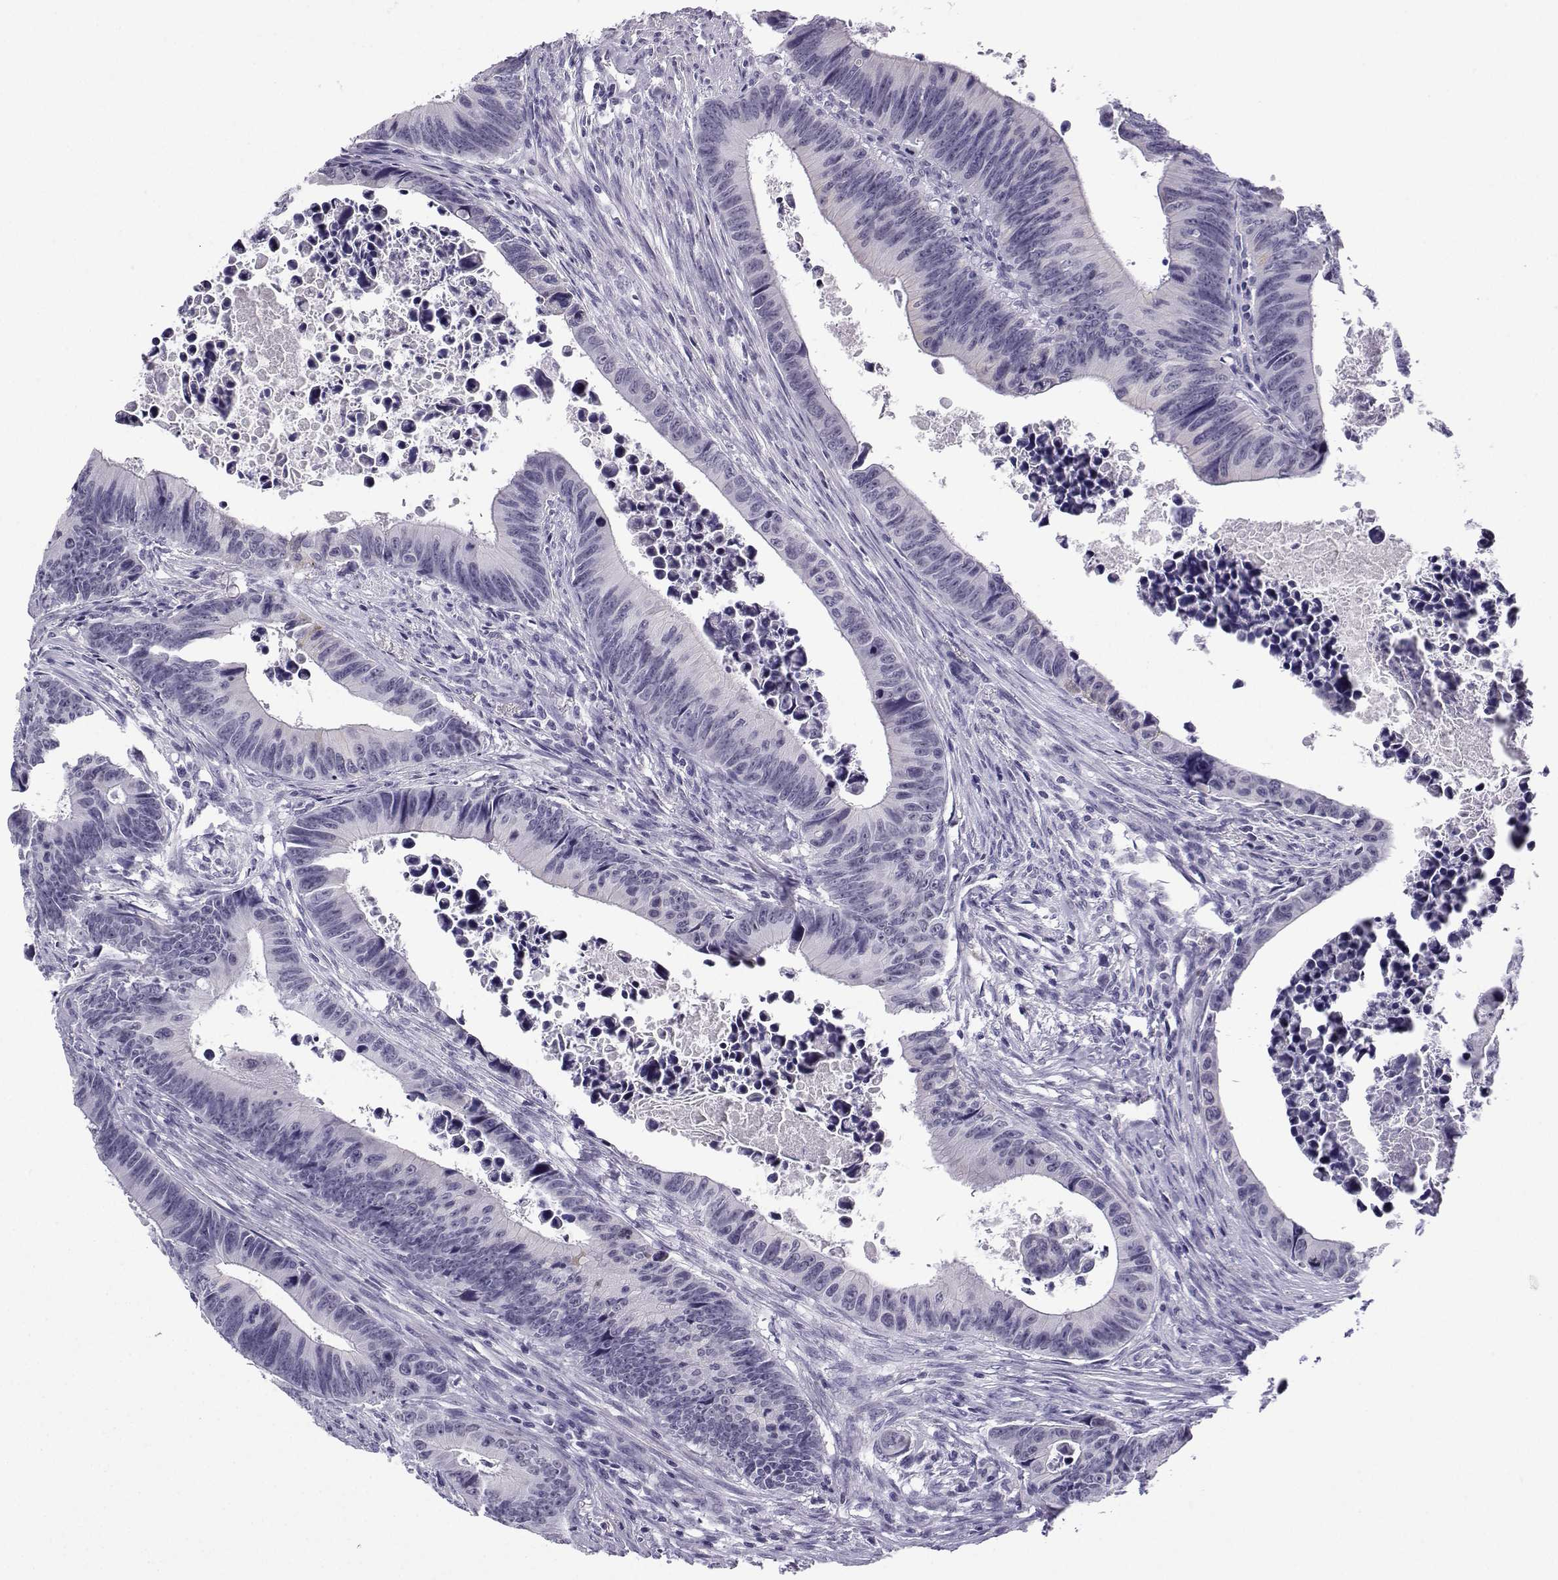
{"staining": {"intensity": "weak", "quantity": "<25%", "location": "cytoplasmic/membranous"}, "tissue": "colorectal cancer", "cell_type": "Tumor cells", "image_type": "cancer", "snomed": [{"axis": "morphology", "description": "Adenocarcinoma, NOS"}, {"axis": "topography", "description": "Colon"}], "caption": "This is an IHC photomicrograph of human colorectal cancer (adenocarcinoma). There is no positivity in tumor cells.", "gene": "MRGBP", "patient": {"sex": "female", "age": 87}}